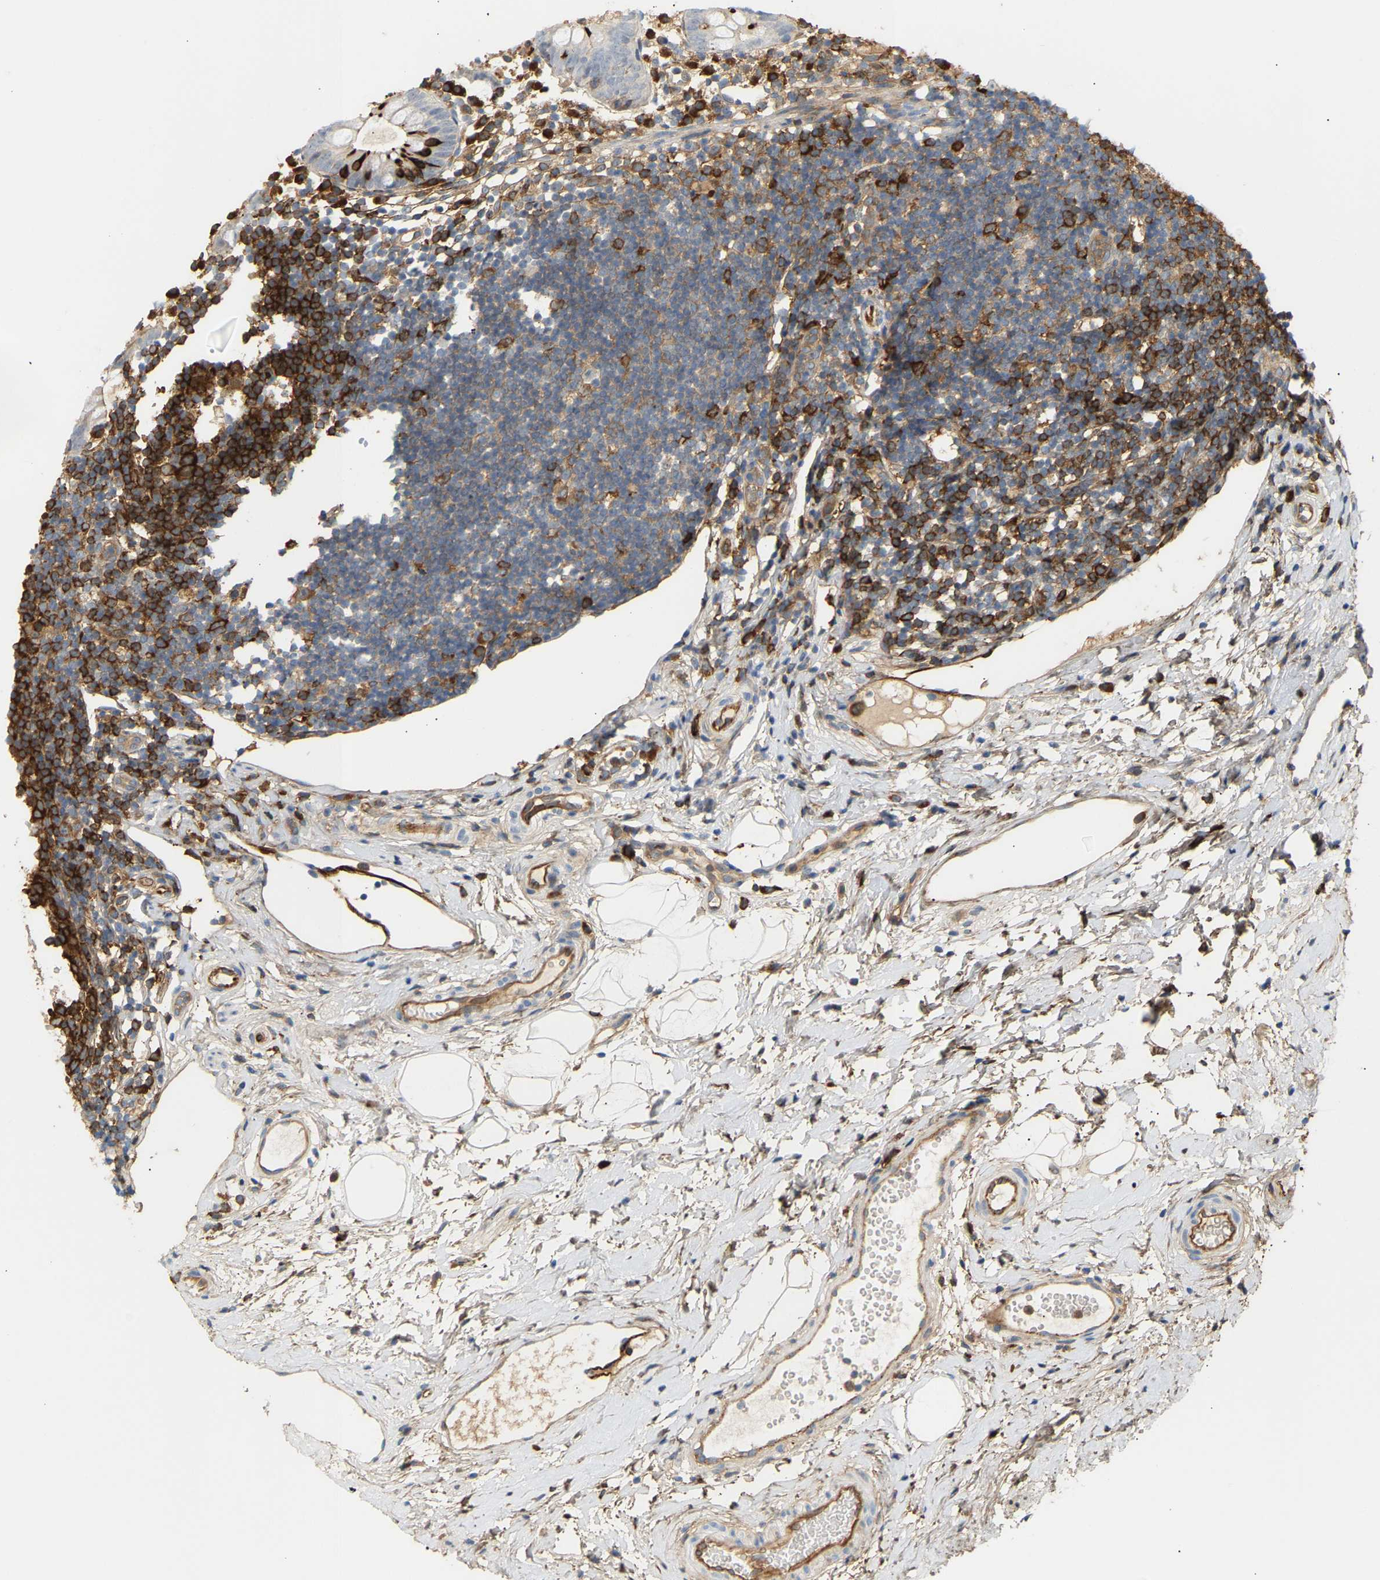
{"staining": {"intensity": "negative", "quantity": "none", "location": "none"}, "tissue": "appendix", "cell_type": "Glandular cells", "image_type": "normal", "snomed": [{"axis": "morphology", "description": "Normal tissue, NOS"}, {"axis": "topography", "description": "Appendix"}], "caption": "Glandular cells show no significant protein expression in unremarkable appendix.", "gene": "PLCG2", "patient": {"sex": "female", "age": 20}}